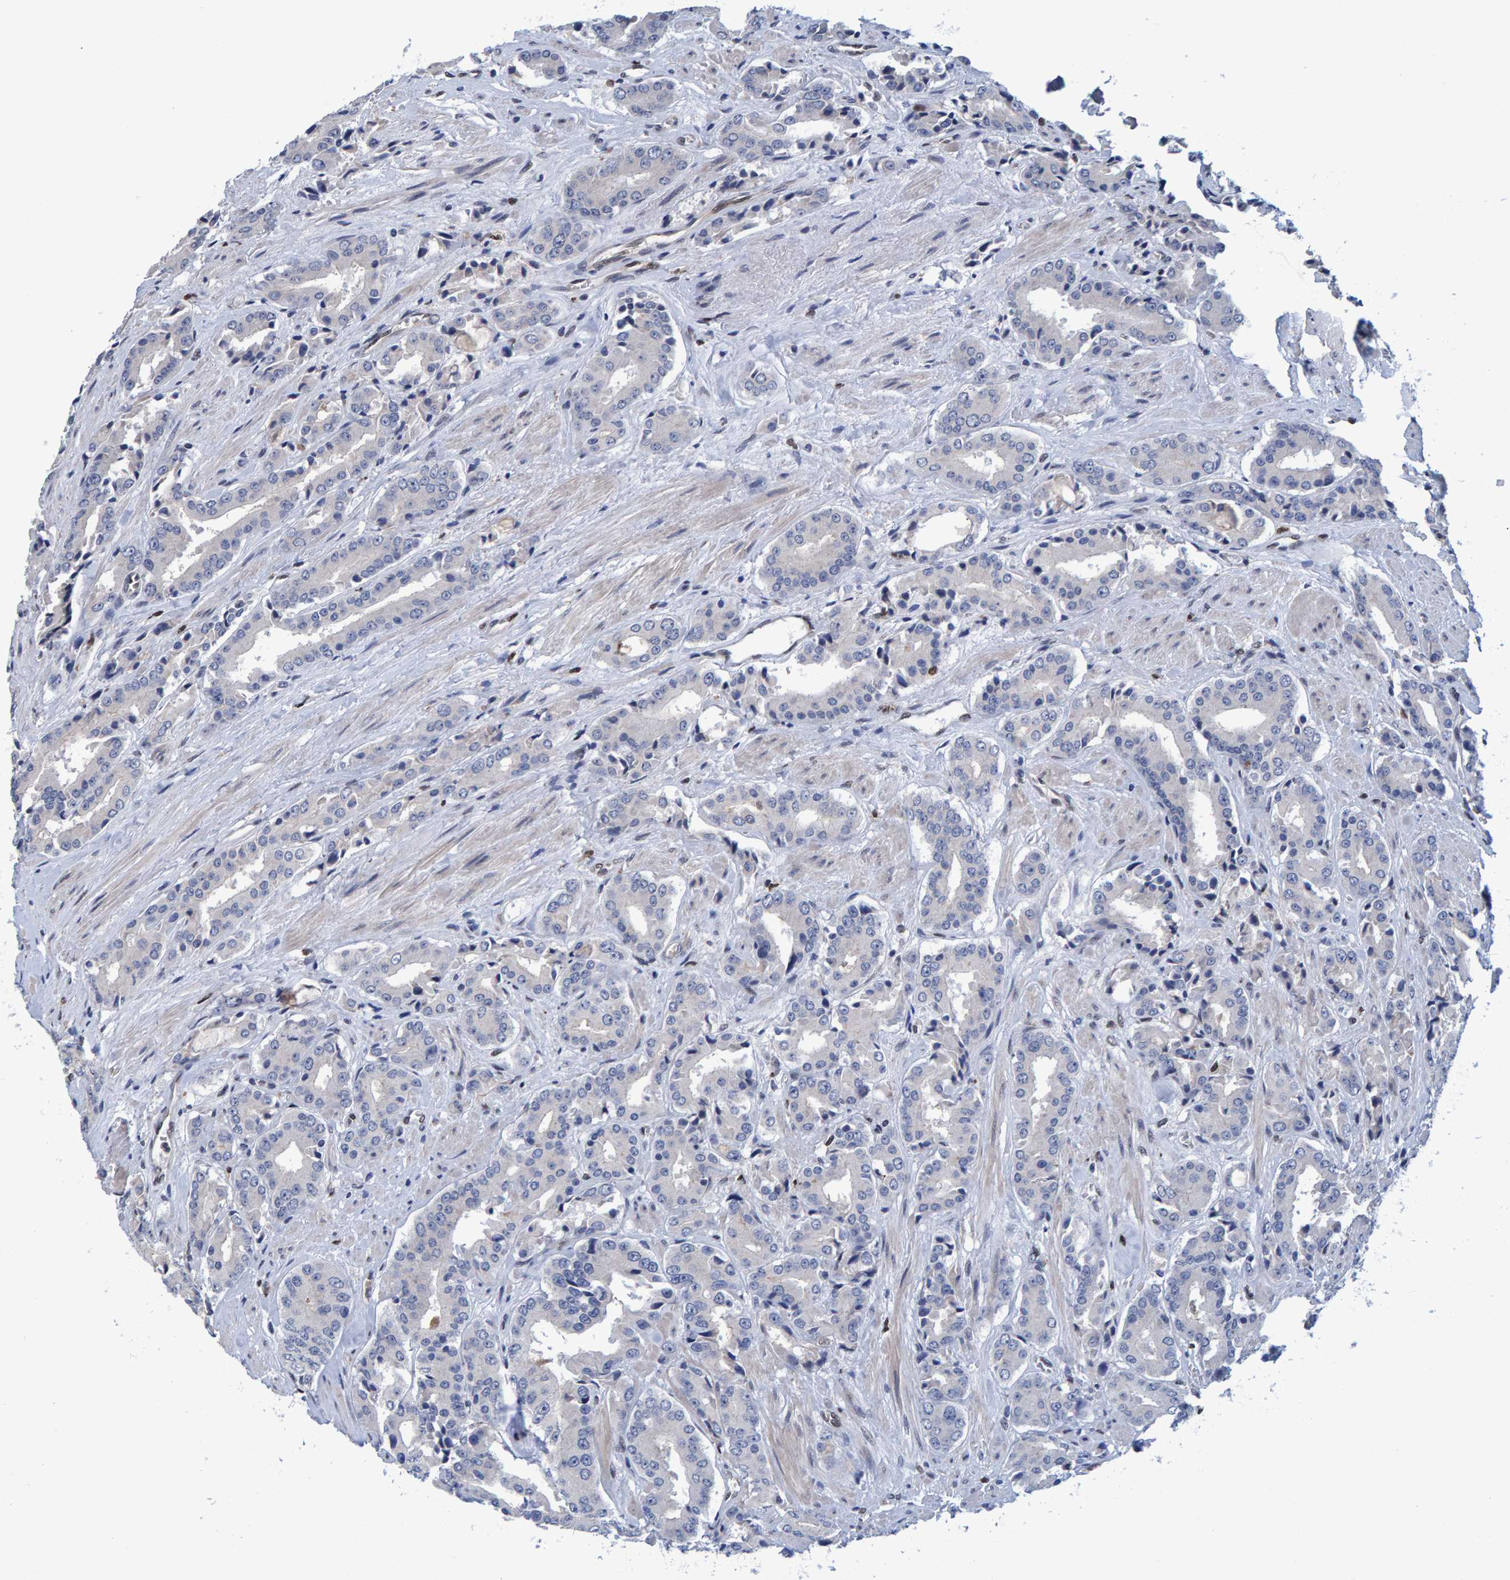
{"staining": {"intensity": "negative", "quantity": "none", "location": "none"}, "tissue": "prostate cancer", "cell_type": "Tumor cells", "image_type": "cancer", "snomed": [{"axis": "morphology", "description": "Adenocarcinoma, High grade"}, {"axis": "topography", "description": "Prostate"}], "caption": "Tumor cells show no significant protein positivity in prostate high-grade adenocarcinoma.", "gene": "QKI", "patient": {"sex": "male", "age": 71}}